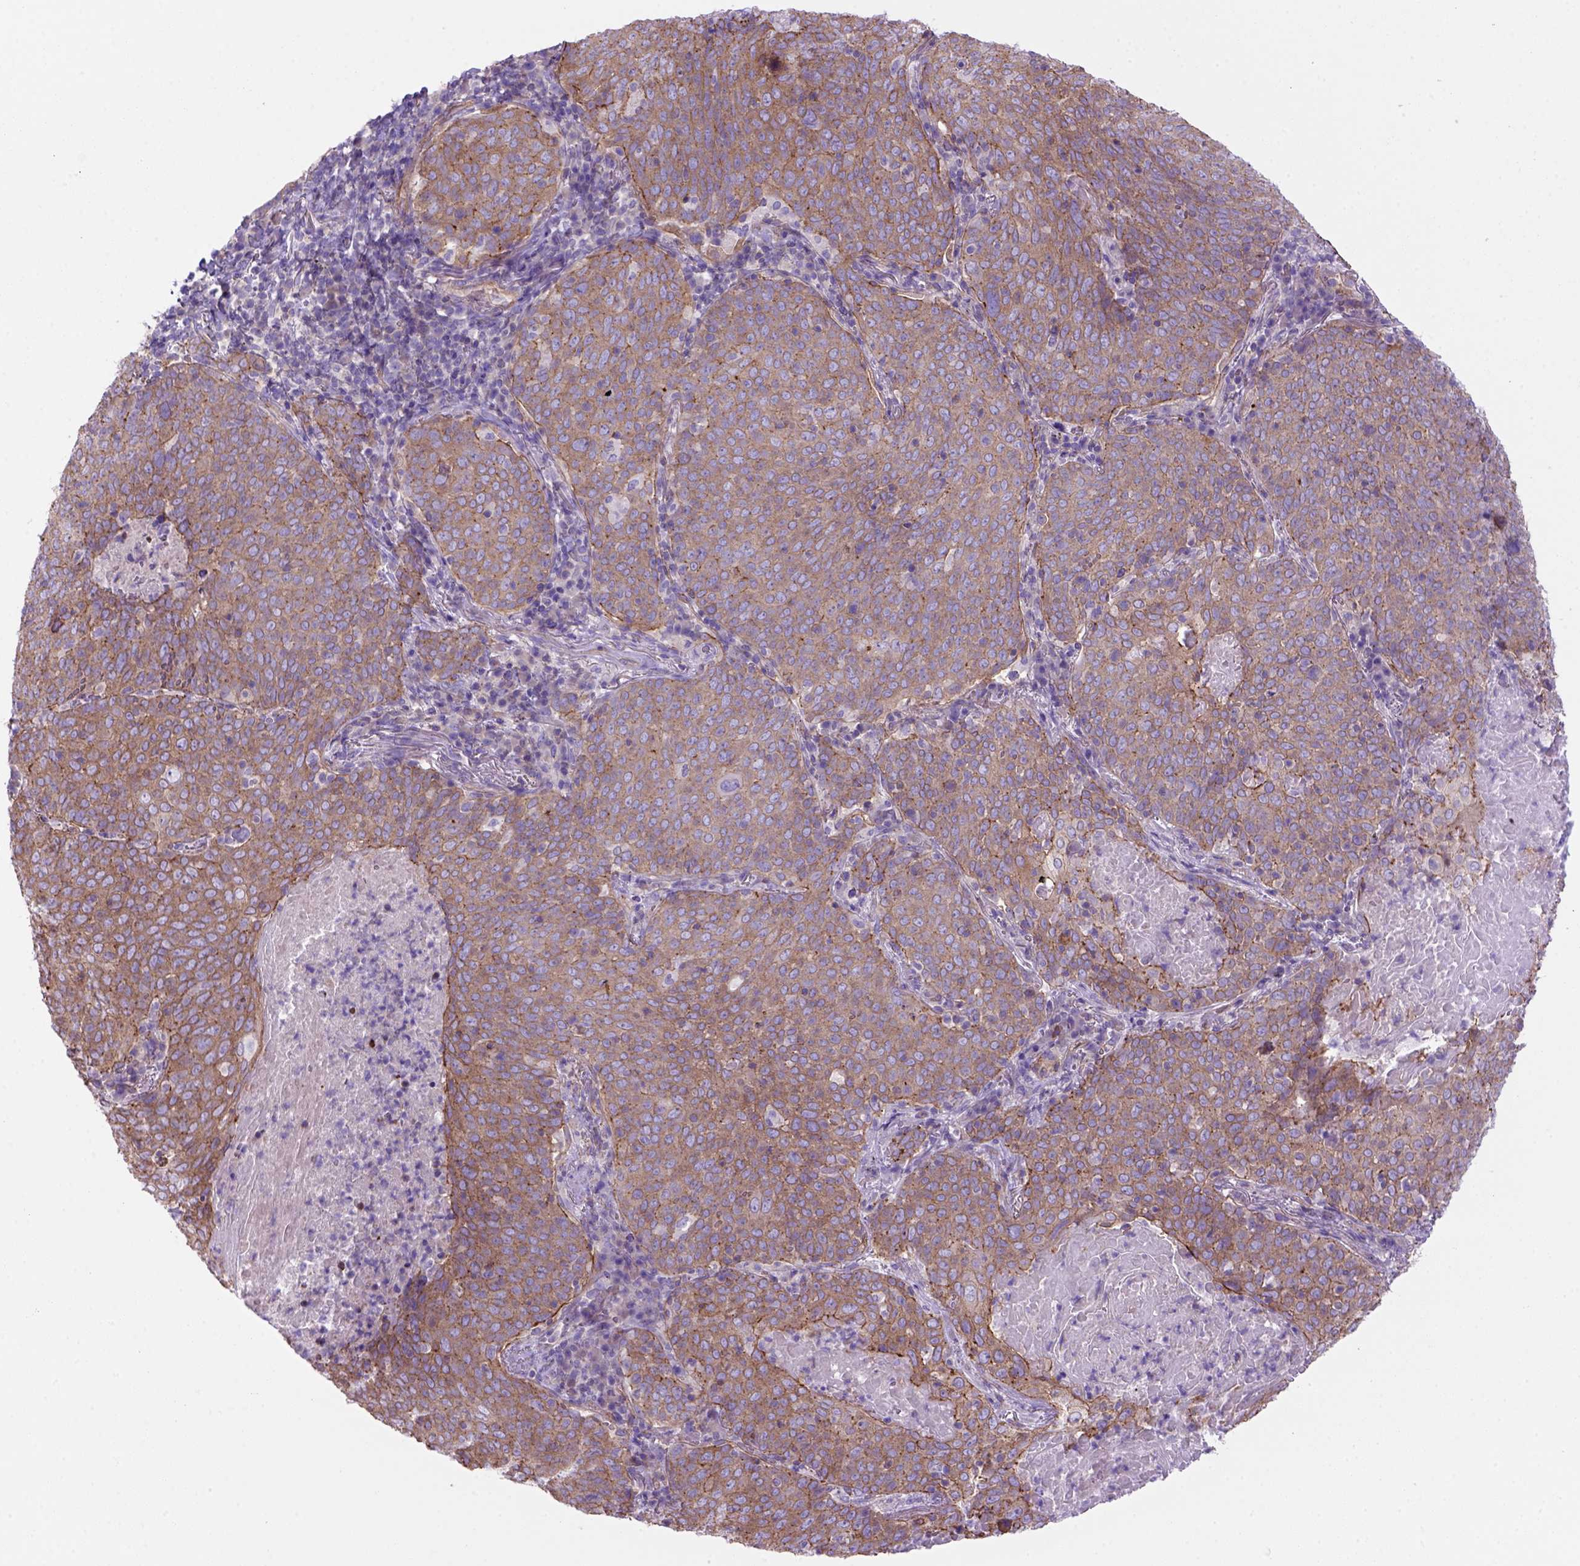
{"staining": {"intensity": "moderate", "quantity": ">75%", "location": "cytoplasmic/membranous"}, "tissue": "lung cancer", "cell_type": "Tumor cells", "image_type": "cancer", "snomed": [{"axis": "morphology", "description": "Squamous cell carcinoma, NOS"}, {"axis": "topography", "description": "Lung"}], "caption": "High-magnification brightfield microscopy of squamous cell carcinoma (lung) stained with DAB (brown) and counterstained with hematoxylin (blue). tumor cells exhibit moderate cytoplasmic/membranous staining is seen in approximately>75% of cells.", "gene": "PEX12", "patient": {"sex": "male", "age": 82}}